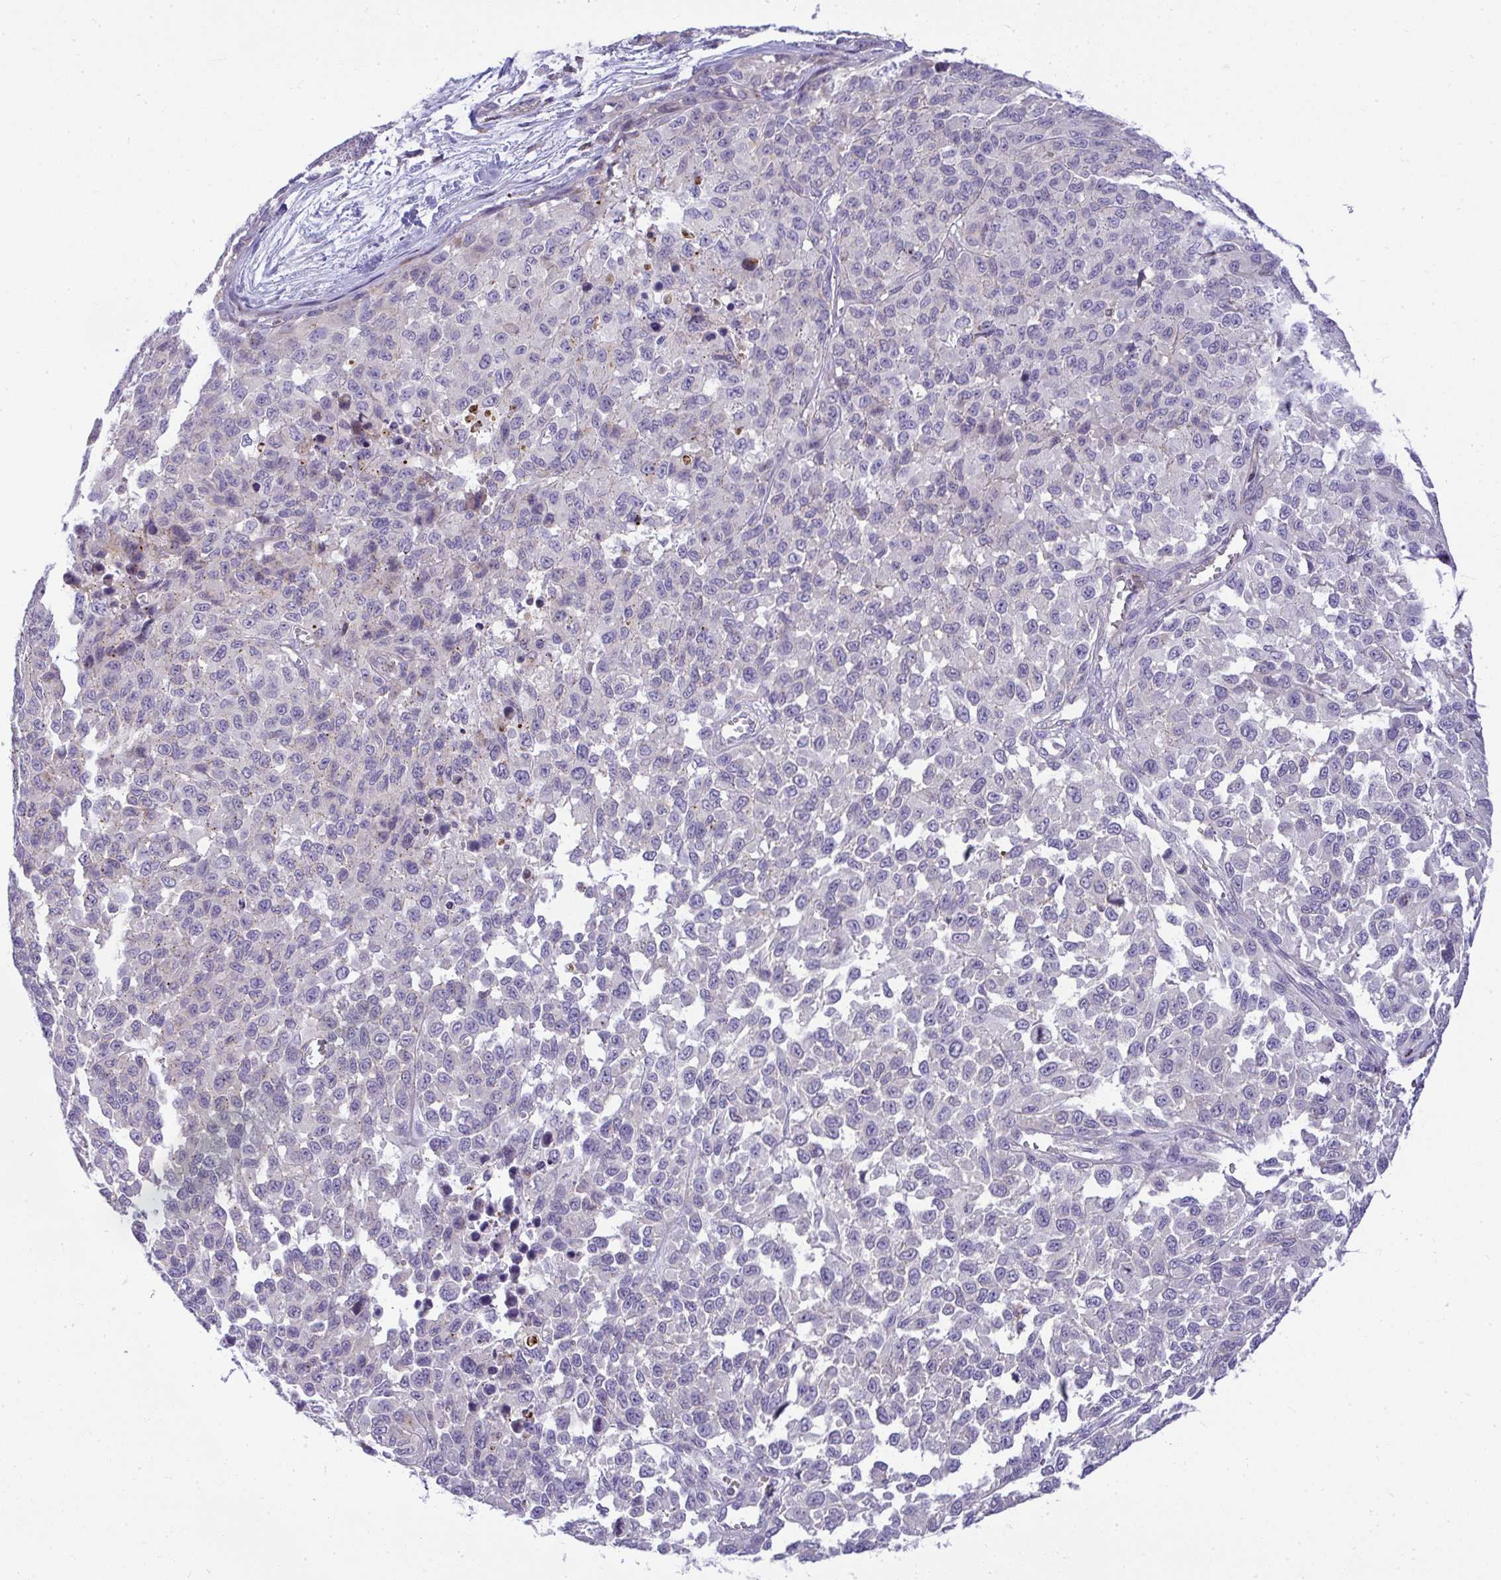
{"staining": {"intensity": "negative", "quantity": "none", "location": "none"}, "tissue": "melanoma", "cell_type": "Tumor cells", "image_type": "cancer", "snomed": [{"axis": "morphology", "description": "Malignant melanoma, NOS"}, {"axis": "topography", "description": "Skin"}], "caption": "Protein analysis of melanoma shows no significant expression in tumor cells. (Brightfield microscopy of DAB (3,3'-diaminobenzidine) immunohistochemistry (IHC) at high magnification).", "gene": "VPS4B", "patient": {"sex": "male", "age": 62}}